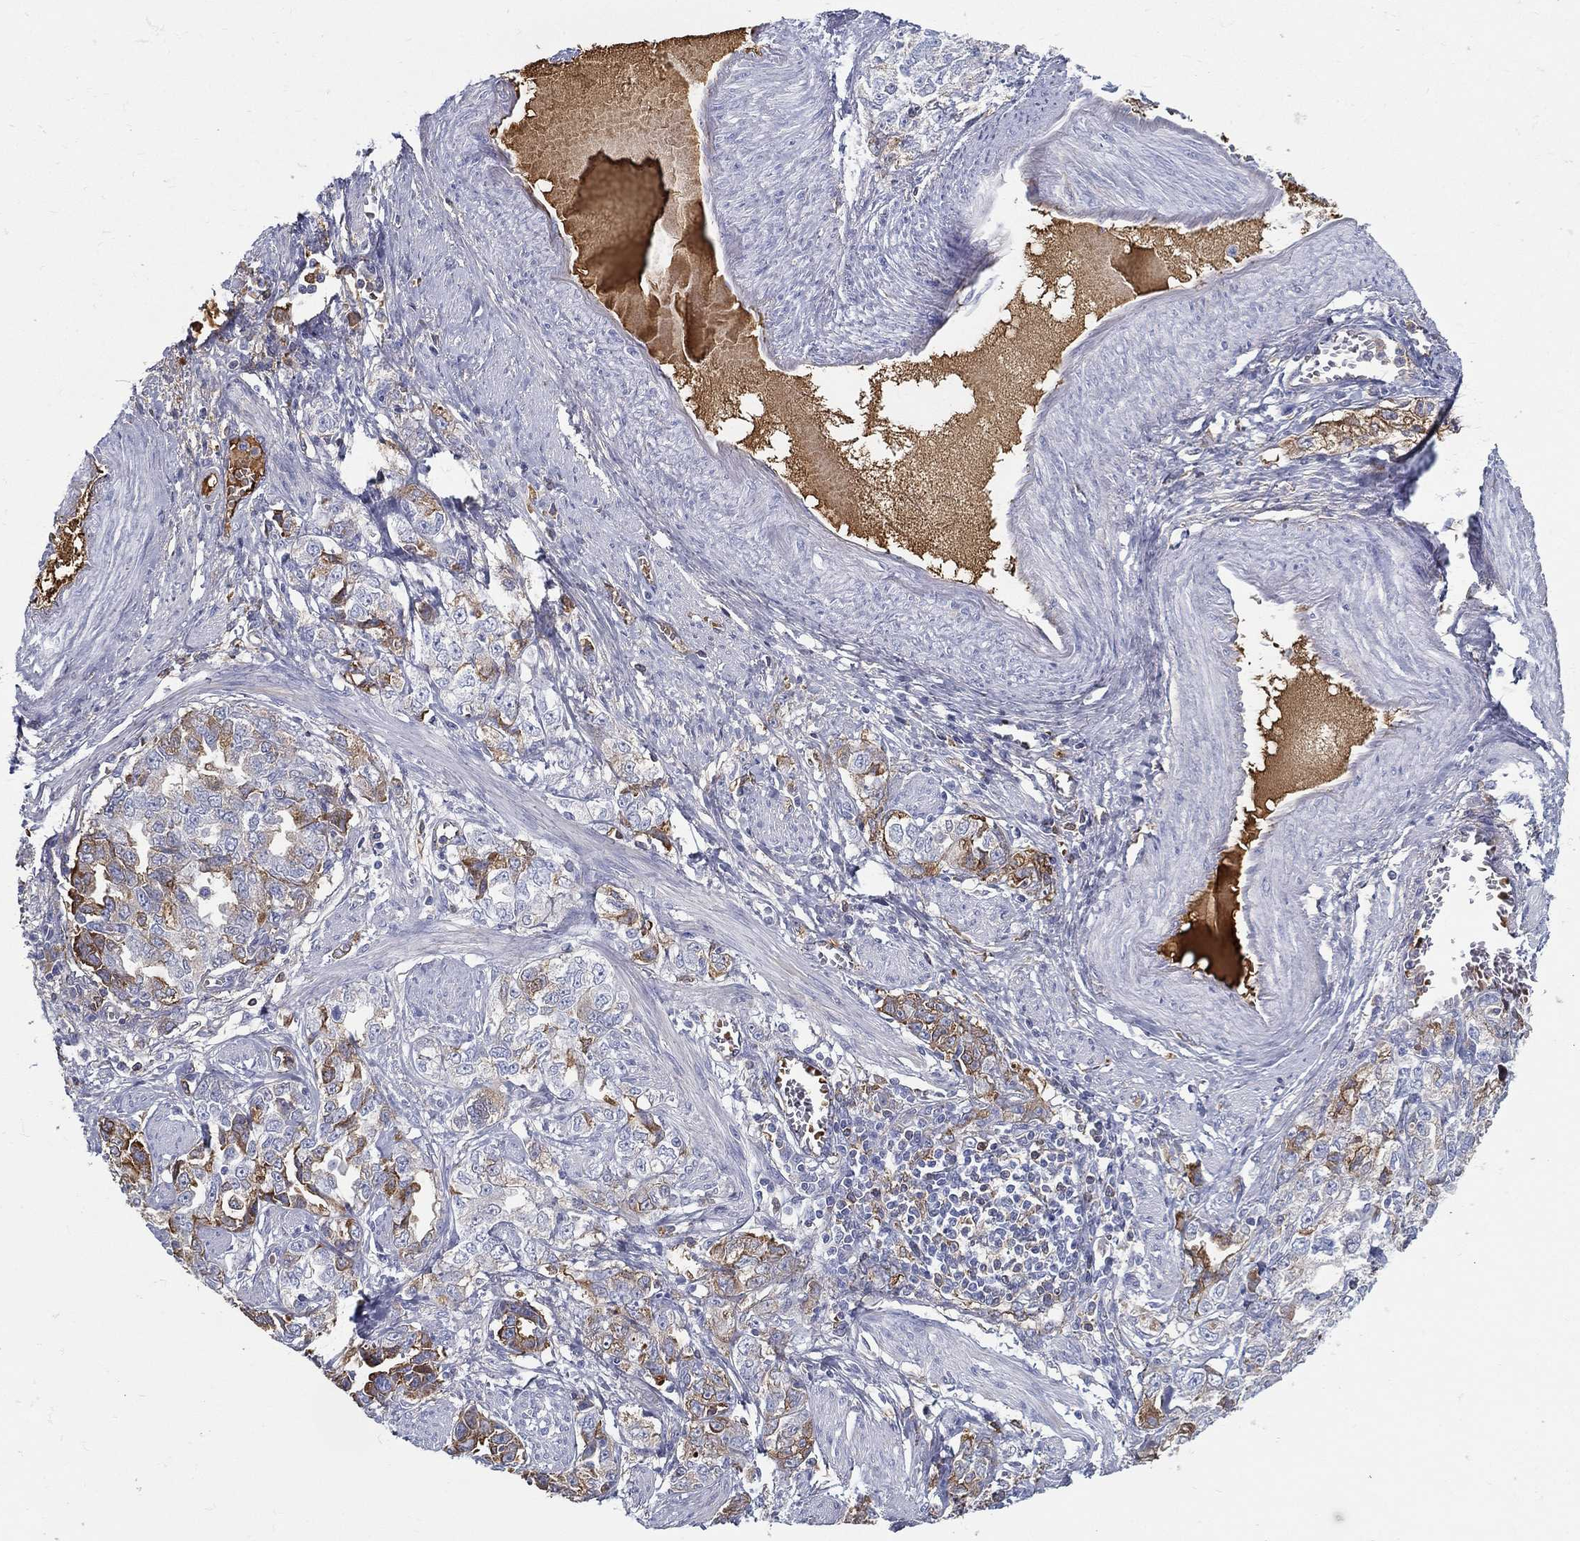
{"staining": {"intensity": "moderate", "quantity": "<25%", "location": "cytoplasmic/membranous"}, "tissue": "ovarian cancer", "cell_type": "Tumor cells", "image_type": "cancer", "snomed": [{"axis": "morphology", "description": "Cystadenocarcinoma, serous, NOS"}, {"axis": "topography", "description": "Ovary"}], "caption": "Protein staining demonstrates moderate cytoplasmic/membranous staining in about <25% of tumor cells in ovarian cancer (serous cystadenocarcinoma).", "gene": "IFNB1", "patient": {"sex": "female", "age": 51}}